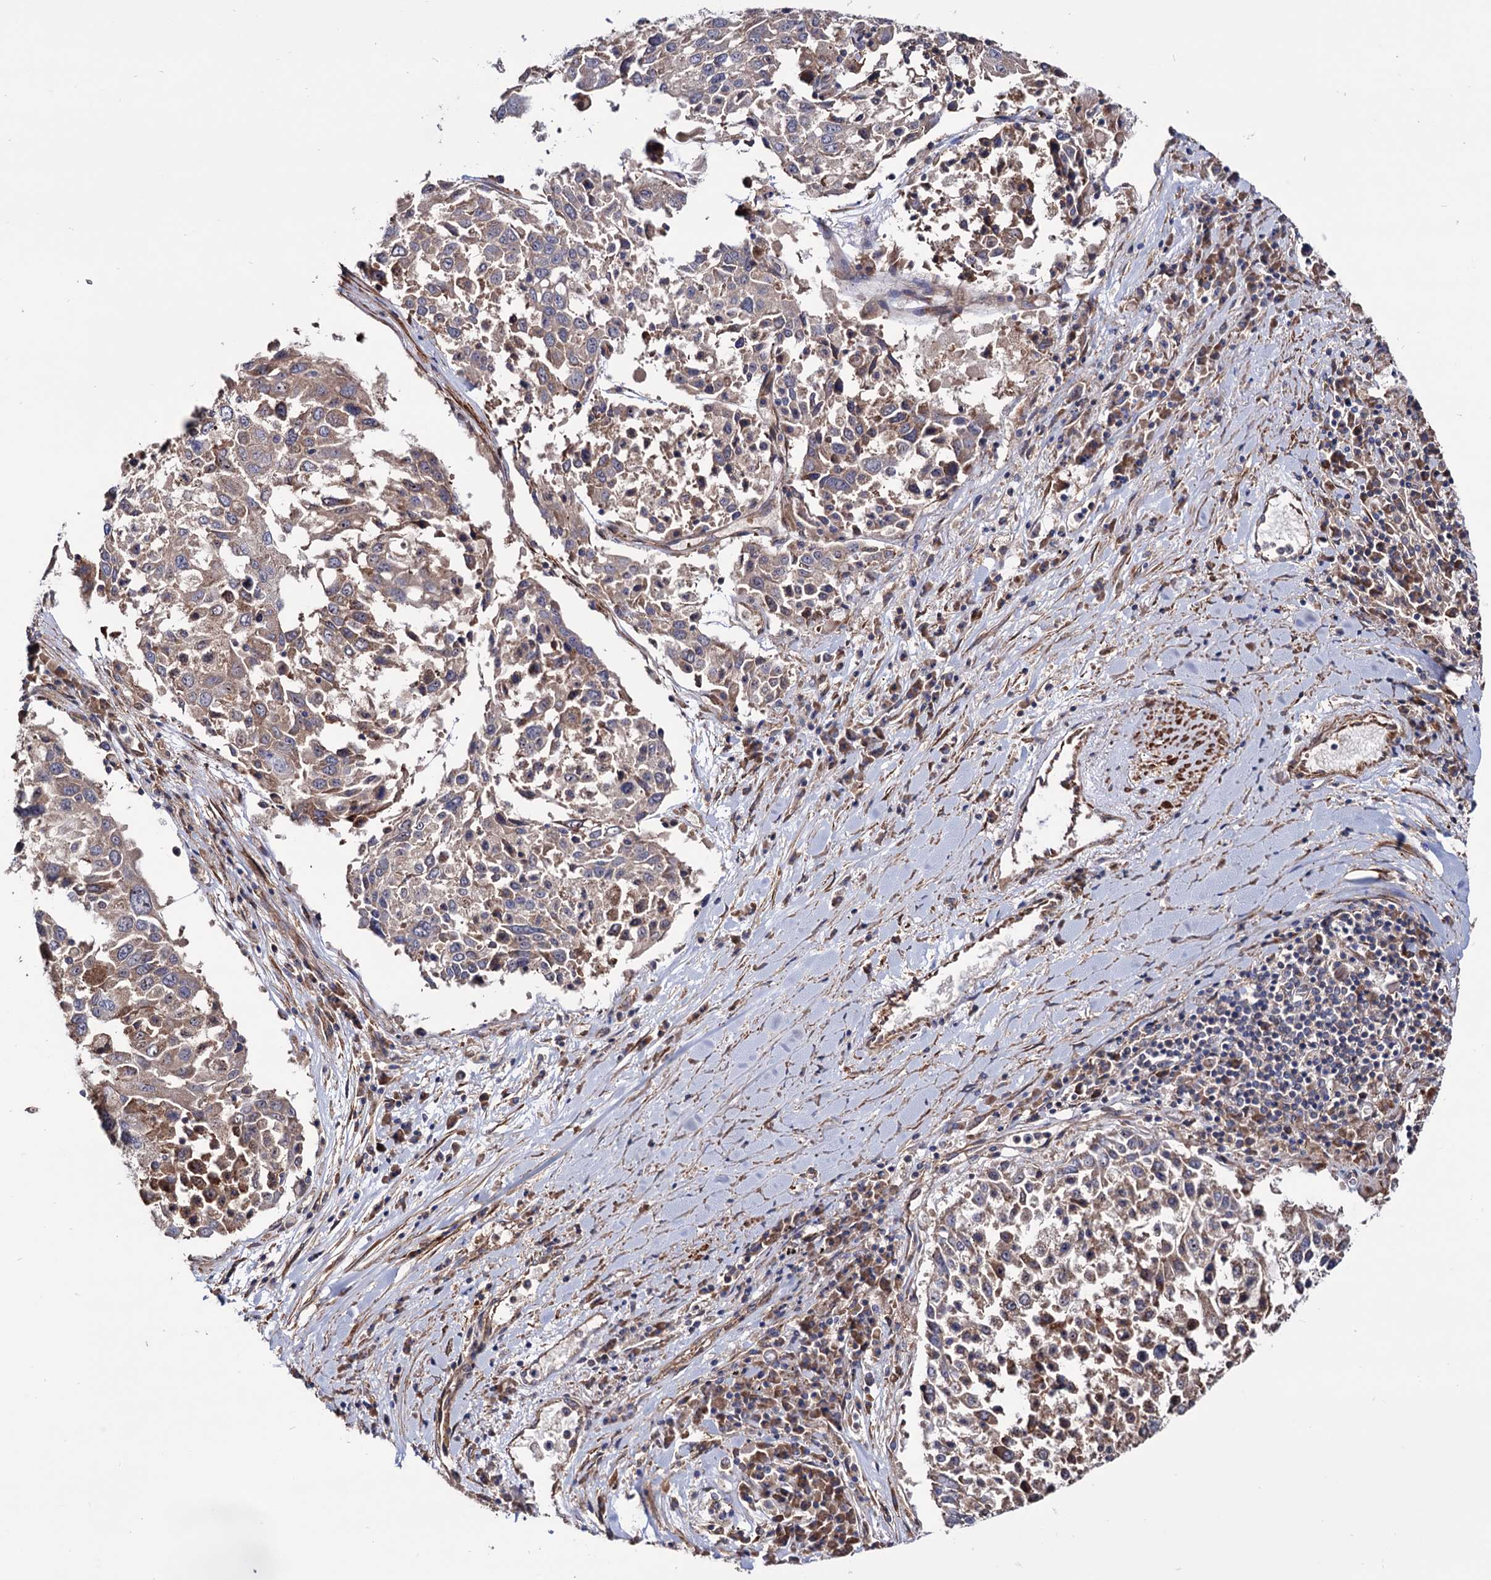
{"staining": {"intensity": "weak", "quantity": "25%-75%", "location": "cytoplasmic/membranous"}, "tissue": "lung cancer", "cell_type": "Tumor cells", "image_type": "cancer", "snomed": [{"axis": "morphology", "description": "Squamous cell carcinoma, NOS"}, {"axis": "topography", "description": "Lung"}], "caption": "Human lung cancer (squamous cell carcinoma) stained for a protein (brown) exhibits weak cytoplasmic/membranous positive positivity in approximately 25%-75% of tumor cells.", "gene": "FERMT2", "patient": {"sex": "male", "age": 65}}